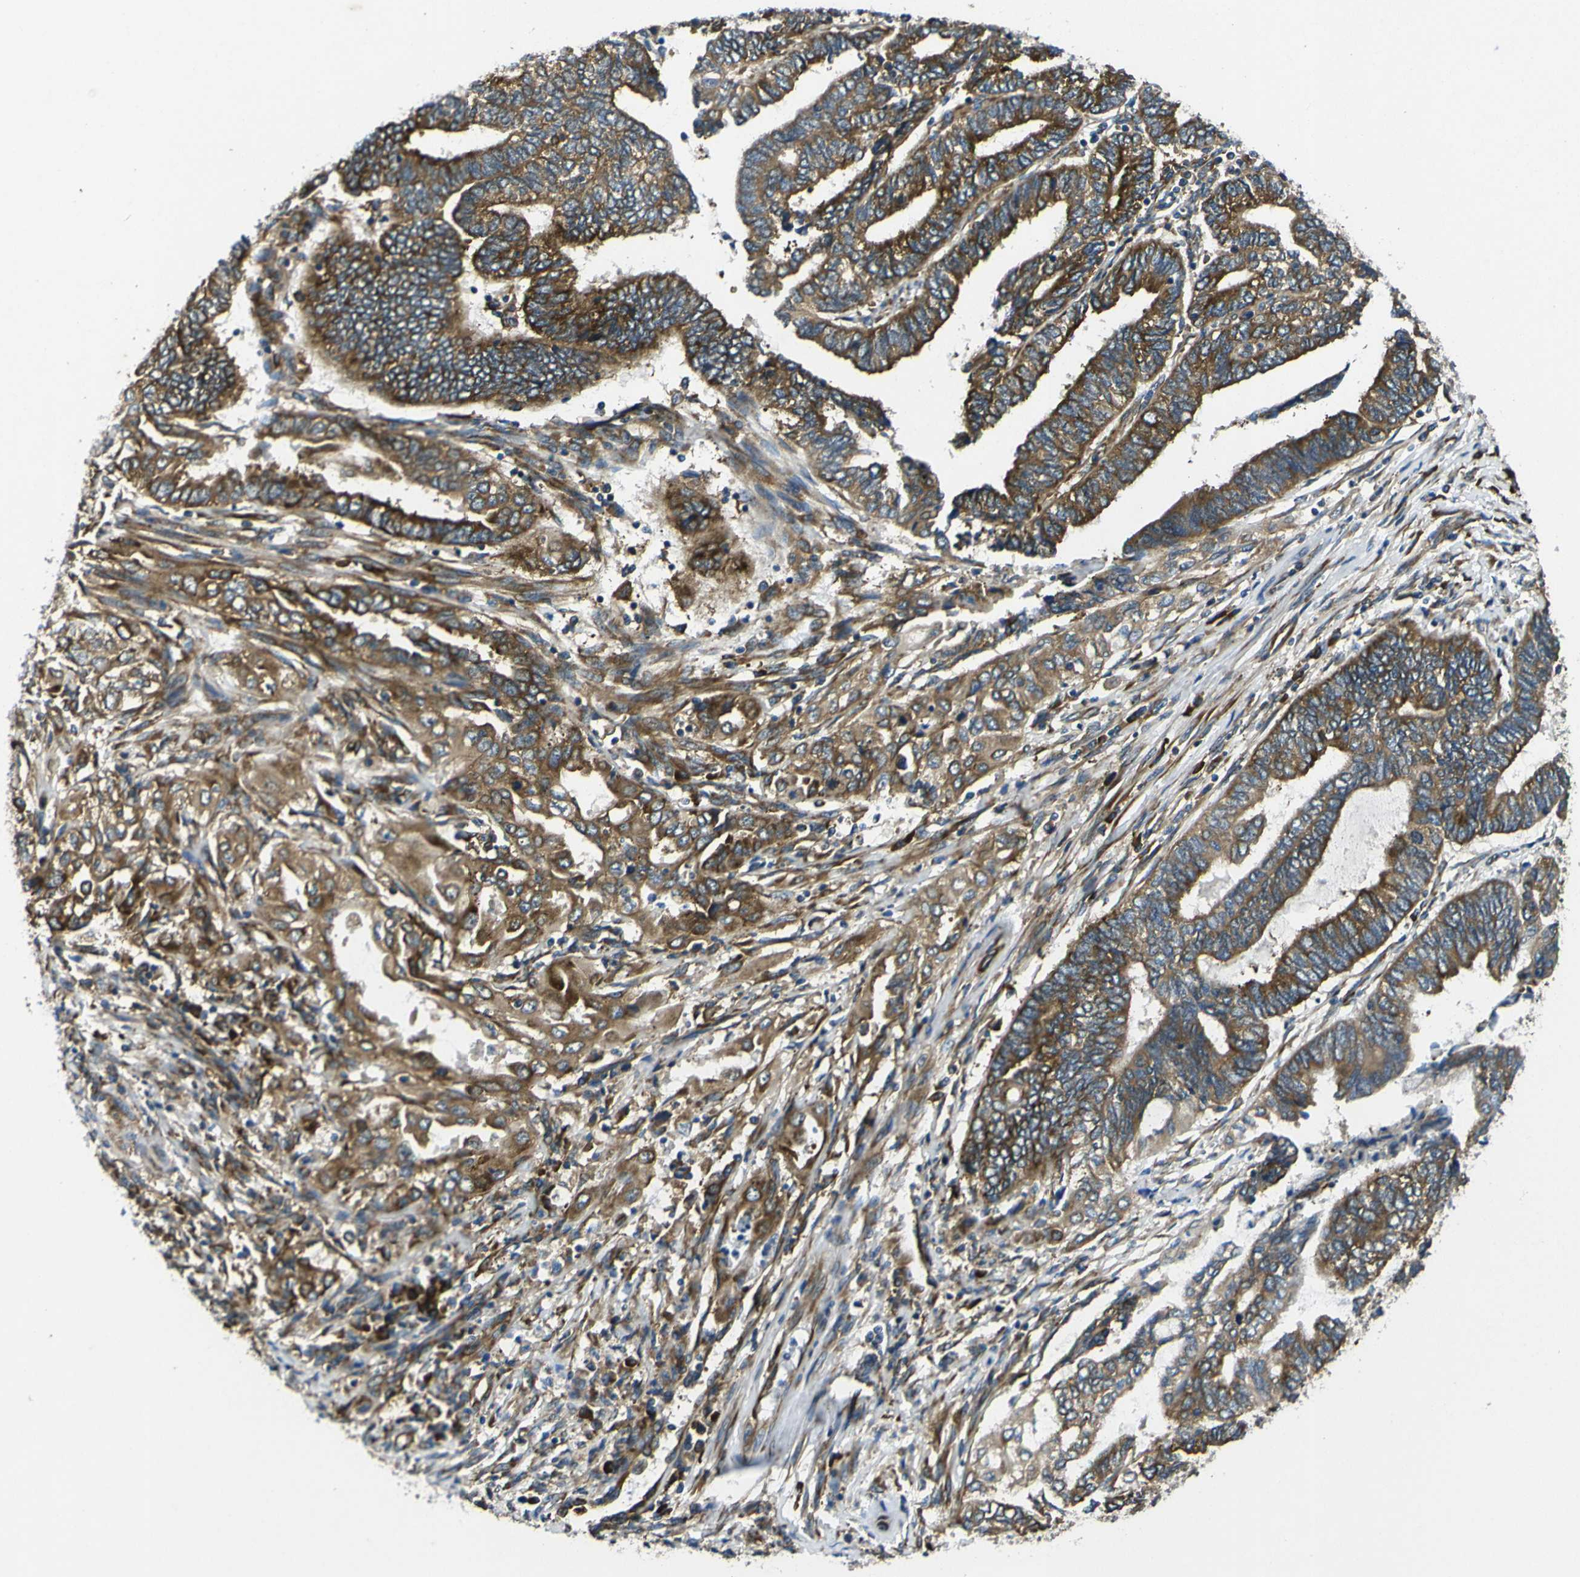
{"staining": {"intensity": "strong", "quantity": ">75%", "location": "cytoplasmic/membranous"}, "tissue": "endometrial cancer", "cell_type": "Tumor cells", "image_type": "cancer", "snomed": [{"axis": "morphology", "description": "Adenocarcinoma, NOS"}, {"axis": "topography", "description": "Uterus"}, {"axis": "topography", "description": "Endometrium"}], "caption": "Immunohistochemistry of human endometrial cancer (adenocarcinoma) displays high levels of strong cytoplasmic/membranous positivity in about >75% of tumor cells.", "gene": "RPSA", "patient": {"sex": "female", "age": 70}}